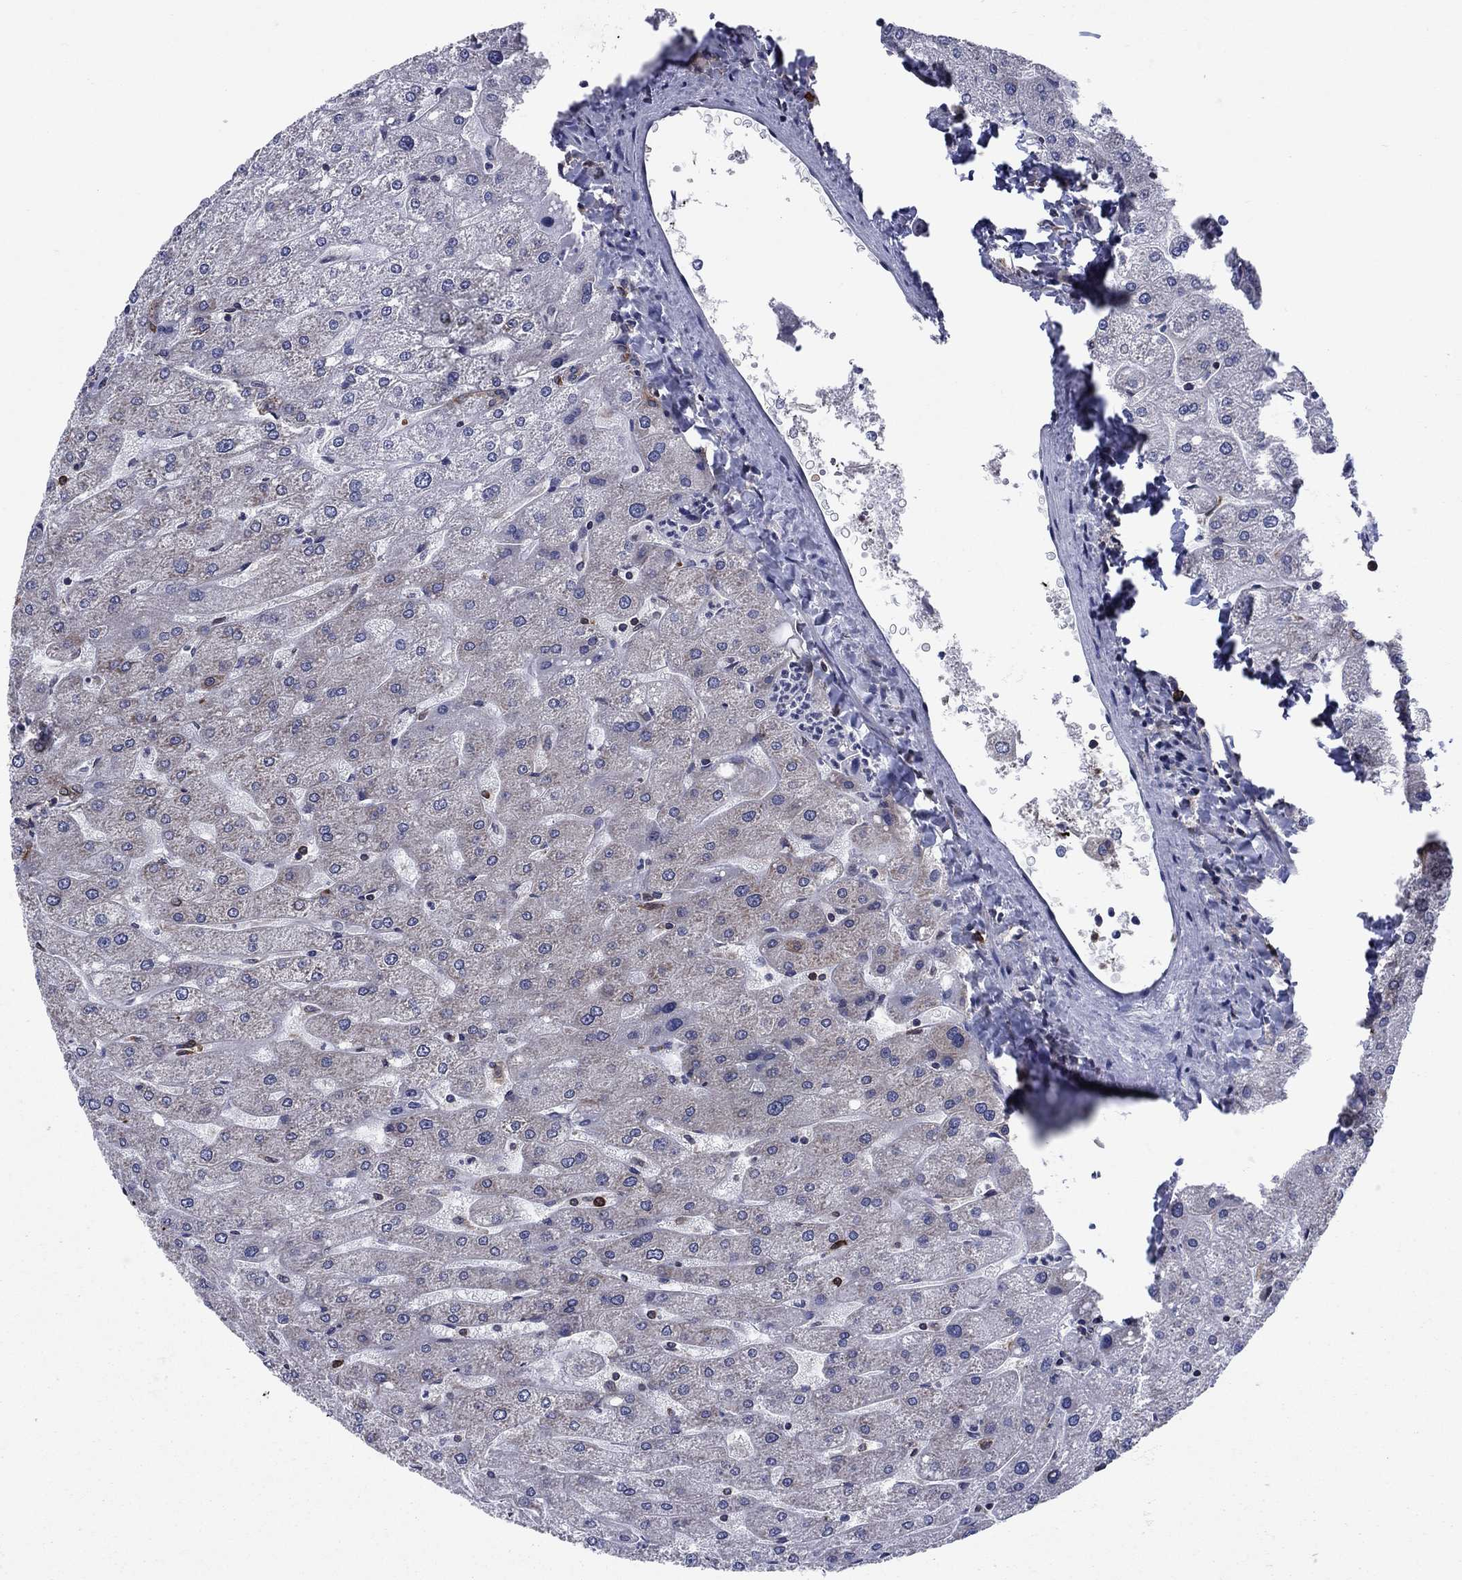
{"staining": {"intensity": "negative", "quantity": "none", "location": "none"}, "tissue": "liver", "cell_type": "Cholangiocytes", "image_type": "normal", "snomed": [{"axis": "morphology", "description": "Normal tissue, NOS"}, {"axis": "topography", "description": "Liver"}], "caption": "This is an immunohistochemistry (IHC) histopathology image of benign liver. There is no positivity in cholangiocytes.", "gene": "YBX1", "patient": {"sex": "male", "age": 67}}